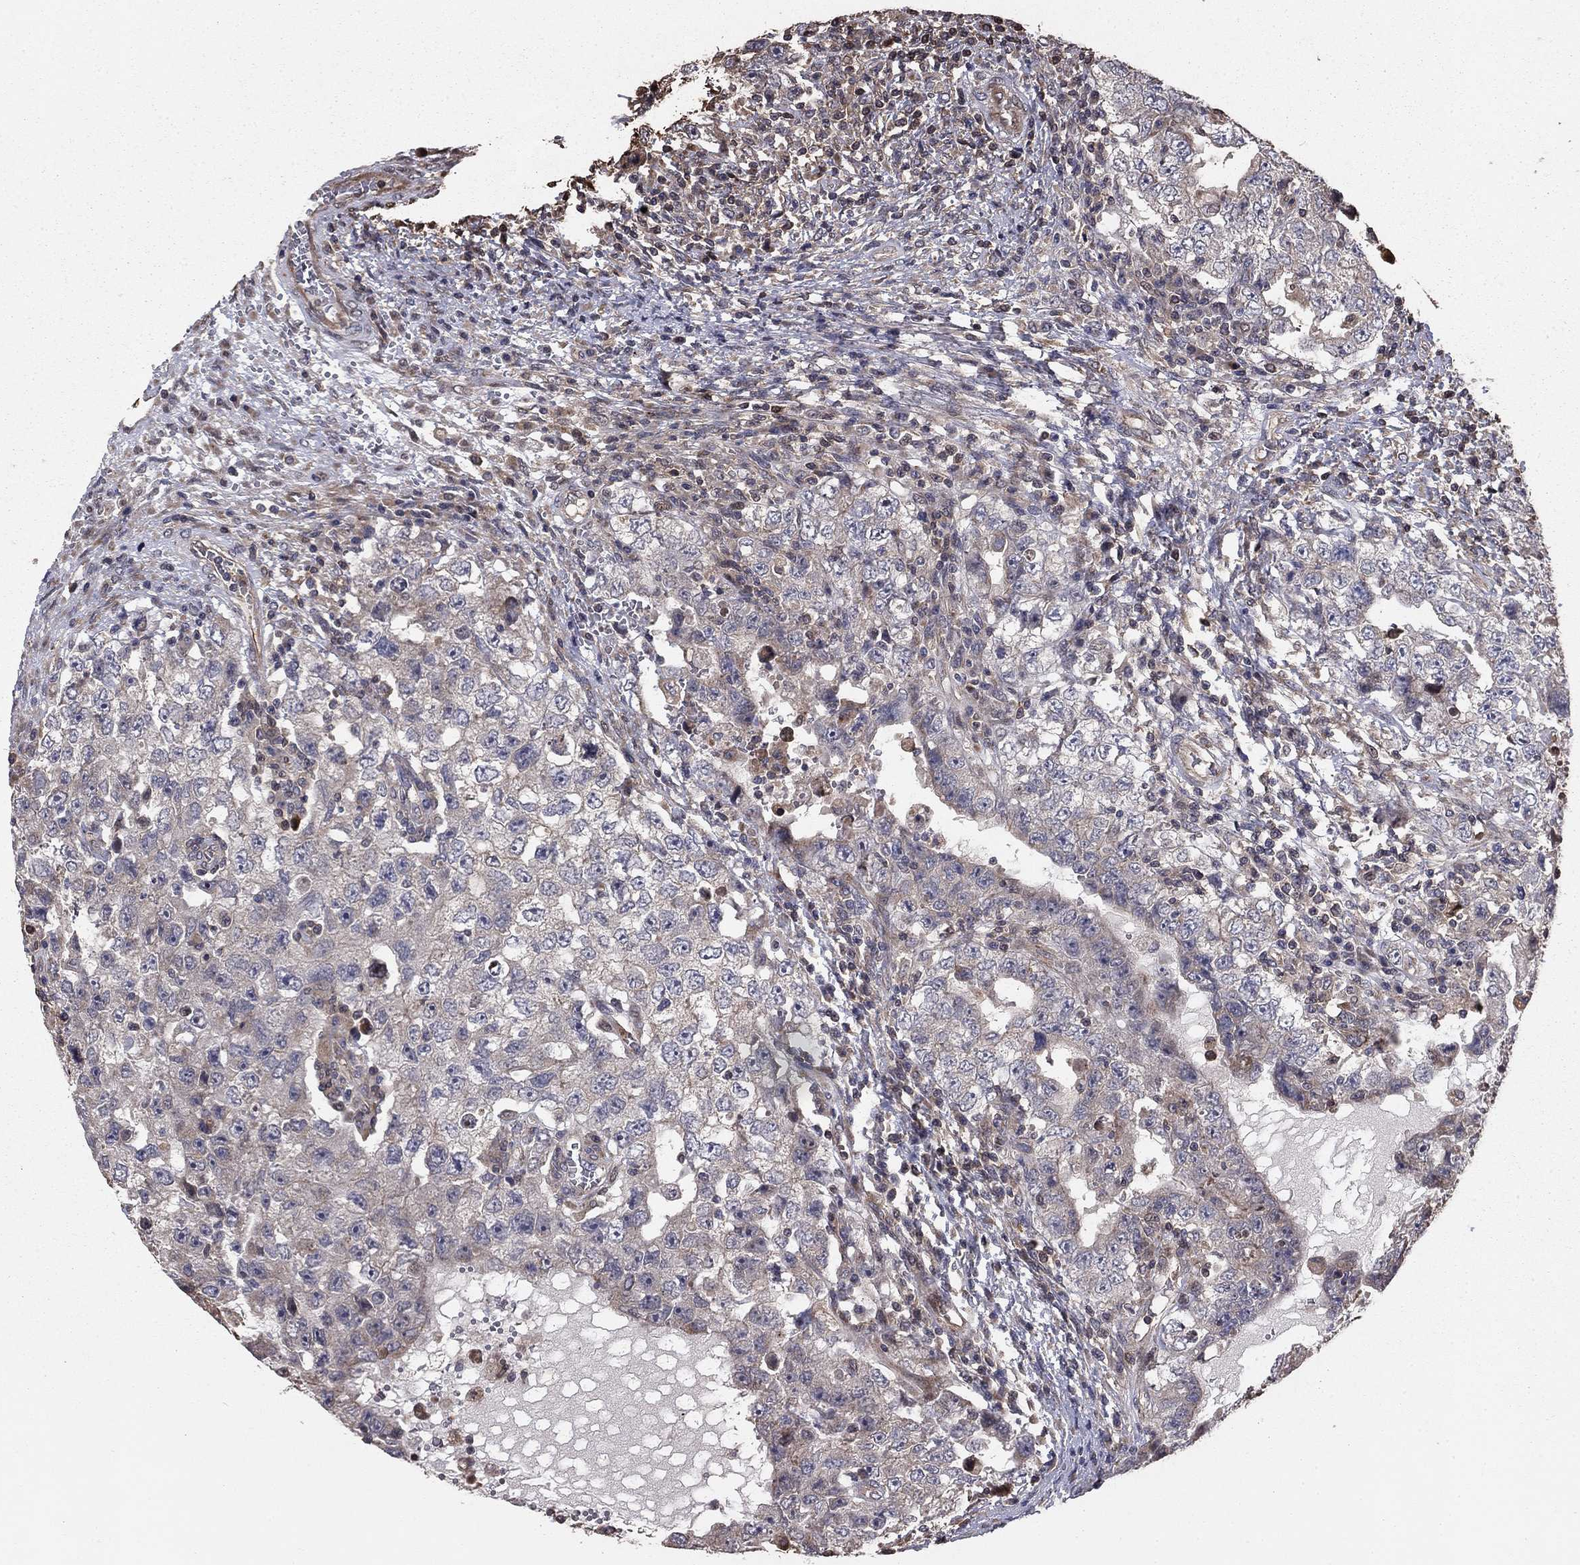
{"staining": {"intensity": "negative", "quantity": "none", "location": "none"}, "tissue": "testis cancer", "cell_type": "Tumor cells", "image_type": "cancer", "snomed": [{"axis": "morphology", "description": "Carcinoma, Embryonal, NOS"}, {"axis": "topography", "description": "Testis"}], "caption": "Immunohistochemical staining of human testis cancer (embryonal carcinoma) demonstrates no significant positivity in tumor cells.", "gene": "GYG1", "patient": {"sex": "male", "age": 26}}